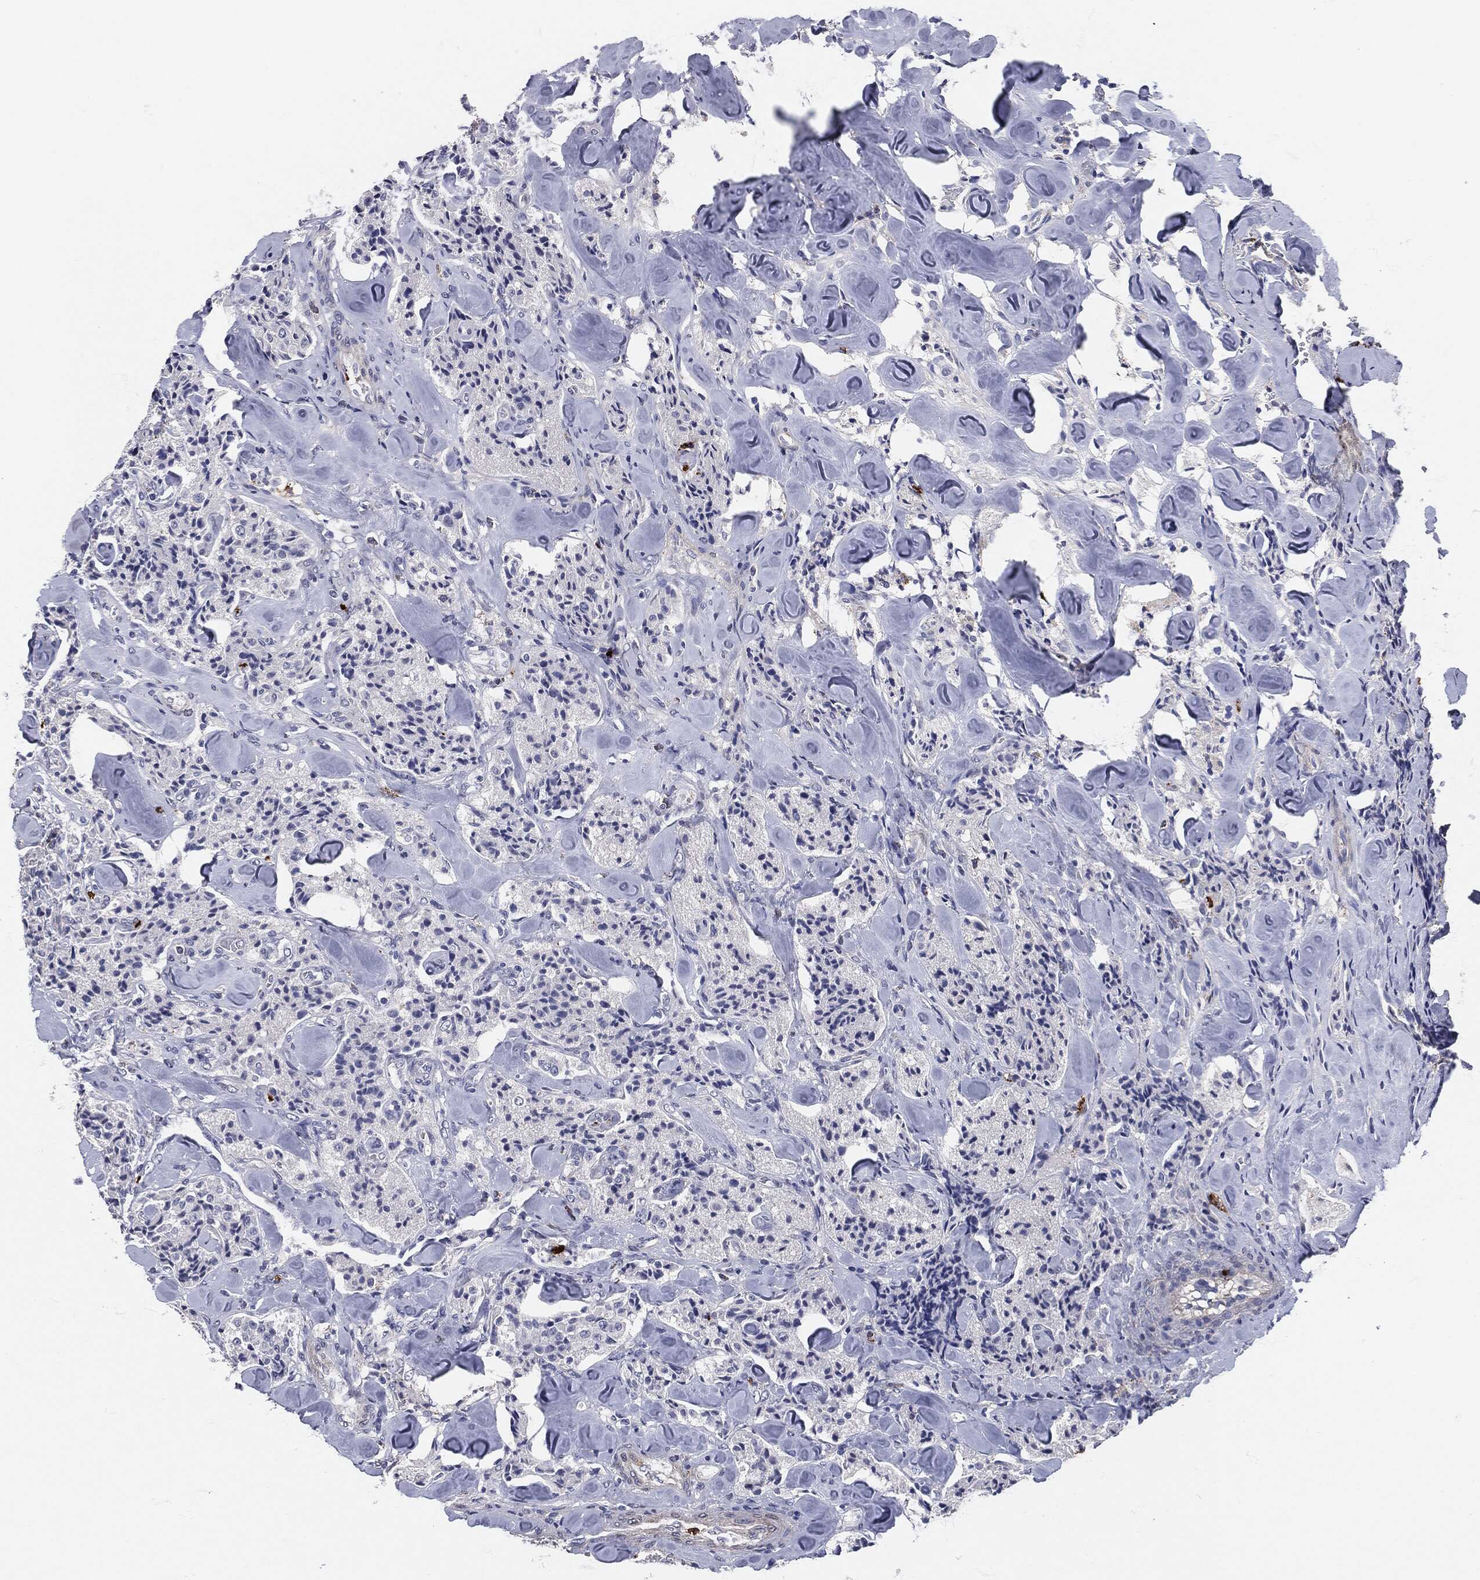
{"staining": {"intensity": "negative", "quantity": "none", "location": "none"}, "tissue": "carcinoid", "cell_type": "Tumor cells", "image_type": "cancer", "snomed": [{"axis": "morphology", "description": "Carcinoid, malignant, NOS"}, {"axis": "topography", "description": "Pancreas"}], "caption": "Immunohistochemistry (IHC) photomicrograph of human carcinoid (malignant) stained for a protein (brown), which shows no expression in tumor cells. (DAB (3,3'-diaminobenzidine) immunohistochemistry (IHC) with hematoxylin counter stain).", "gene": "MPO", "patient": {"sex": "male", "age": 41}}